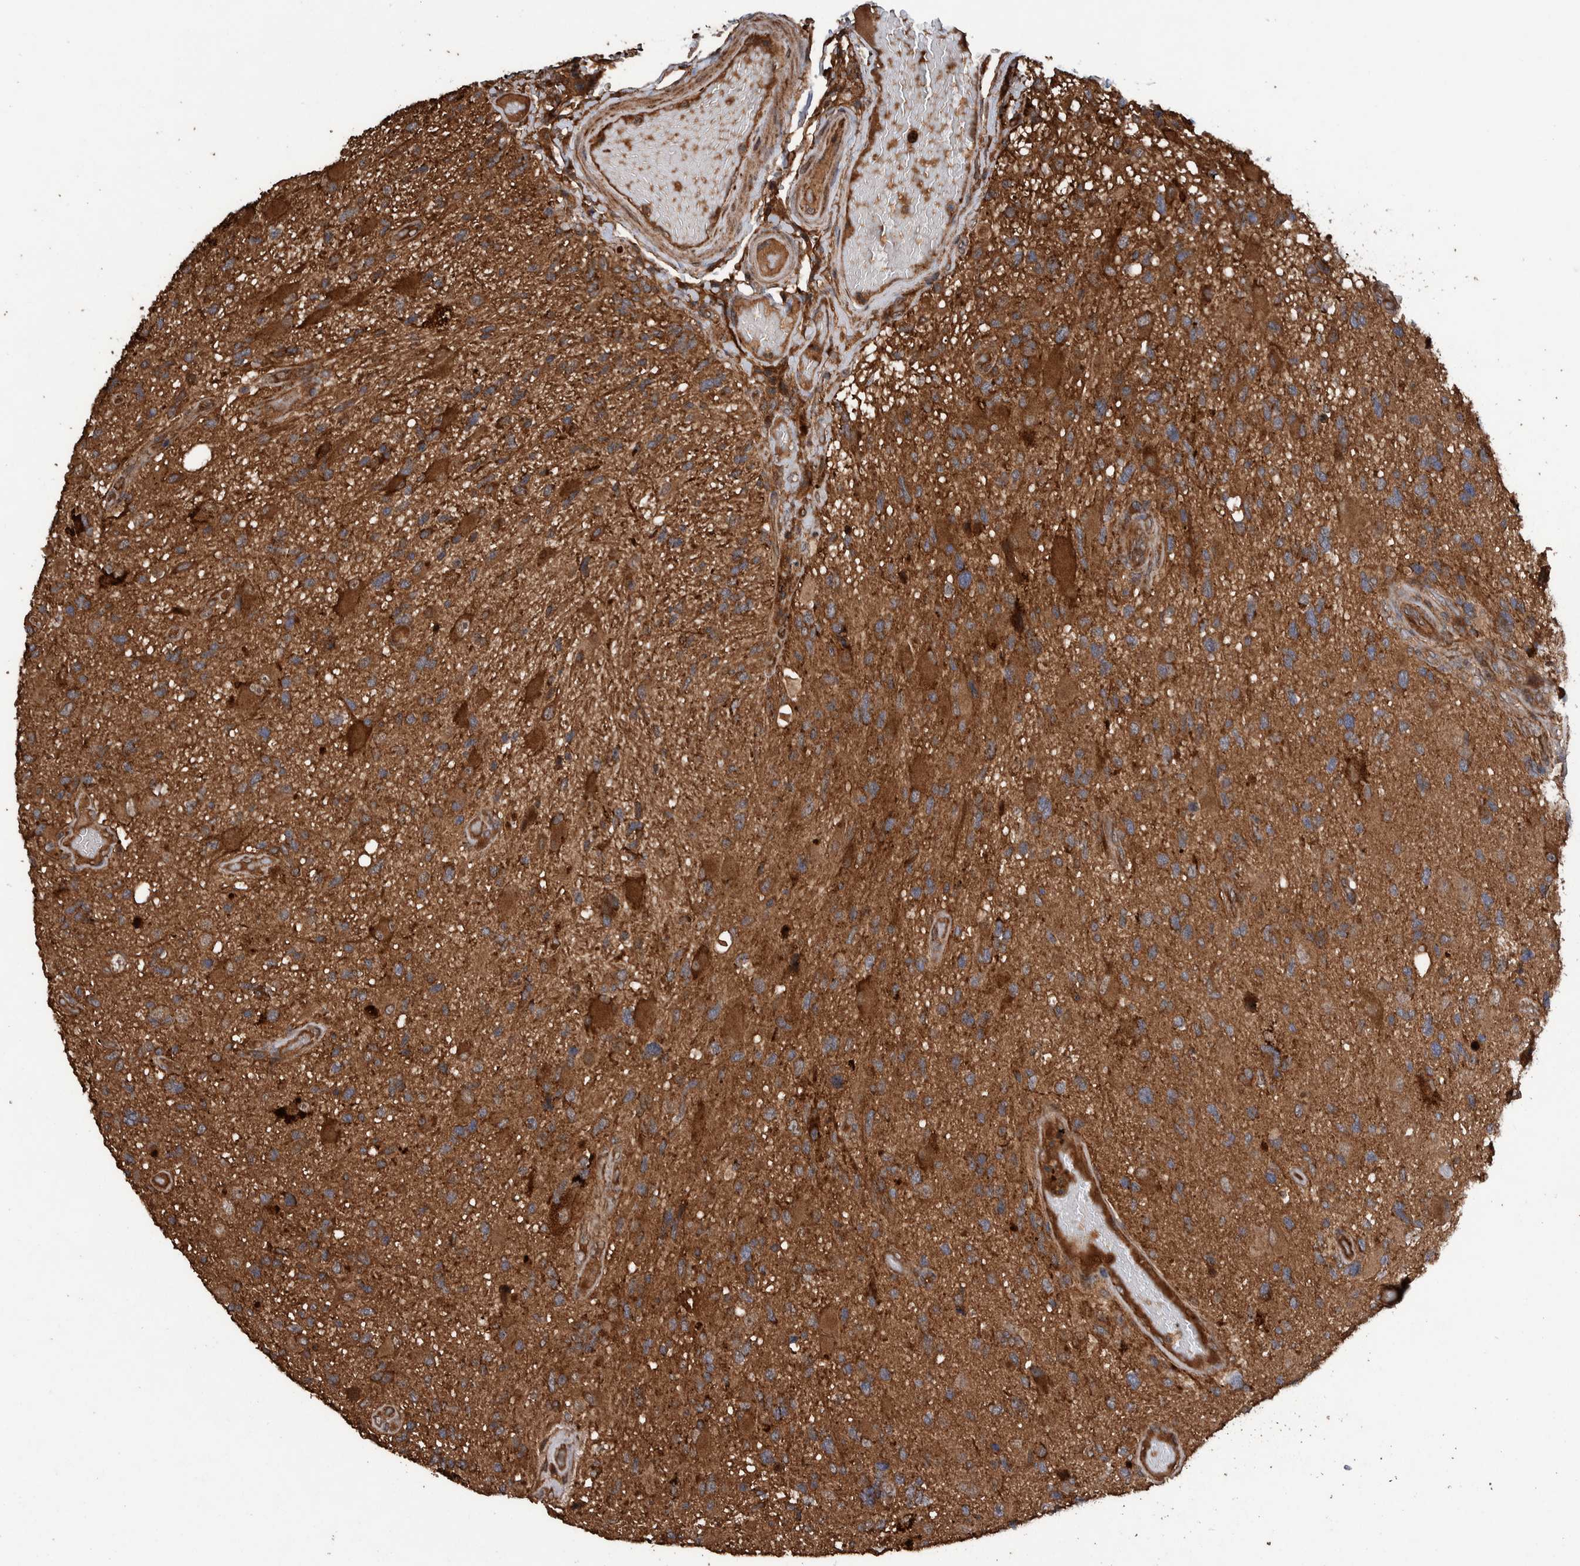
{"staining": {"intensity": "strong", "quantity": ">75%", "location": "cytoplasmic/membranous"}, "tissue": "glioma", "cell_type": "Tumor cells", "image_type": "cancer", "snomed": [{"axis": "morphology", "description": "Glioma, malignant, High grade"}, {"axis": "topography", "description": "Brain"}], "caption": "High-power microscopy captured an IHC histopathology image of malignant high-grade glioma, revealing strong cytoplasmic/membranous positivity in approximately >75% of tumor cells. Using DAB (brown) and hematoxylin (blue) stains, captured at high magnification using brightfield microscopy.", "gene": "TRIM16", "patient": {"sex": "male", "age": 33}}